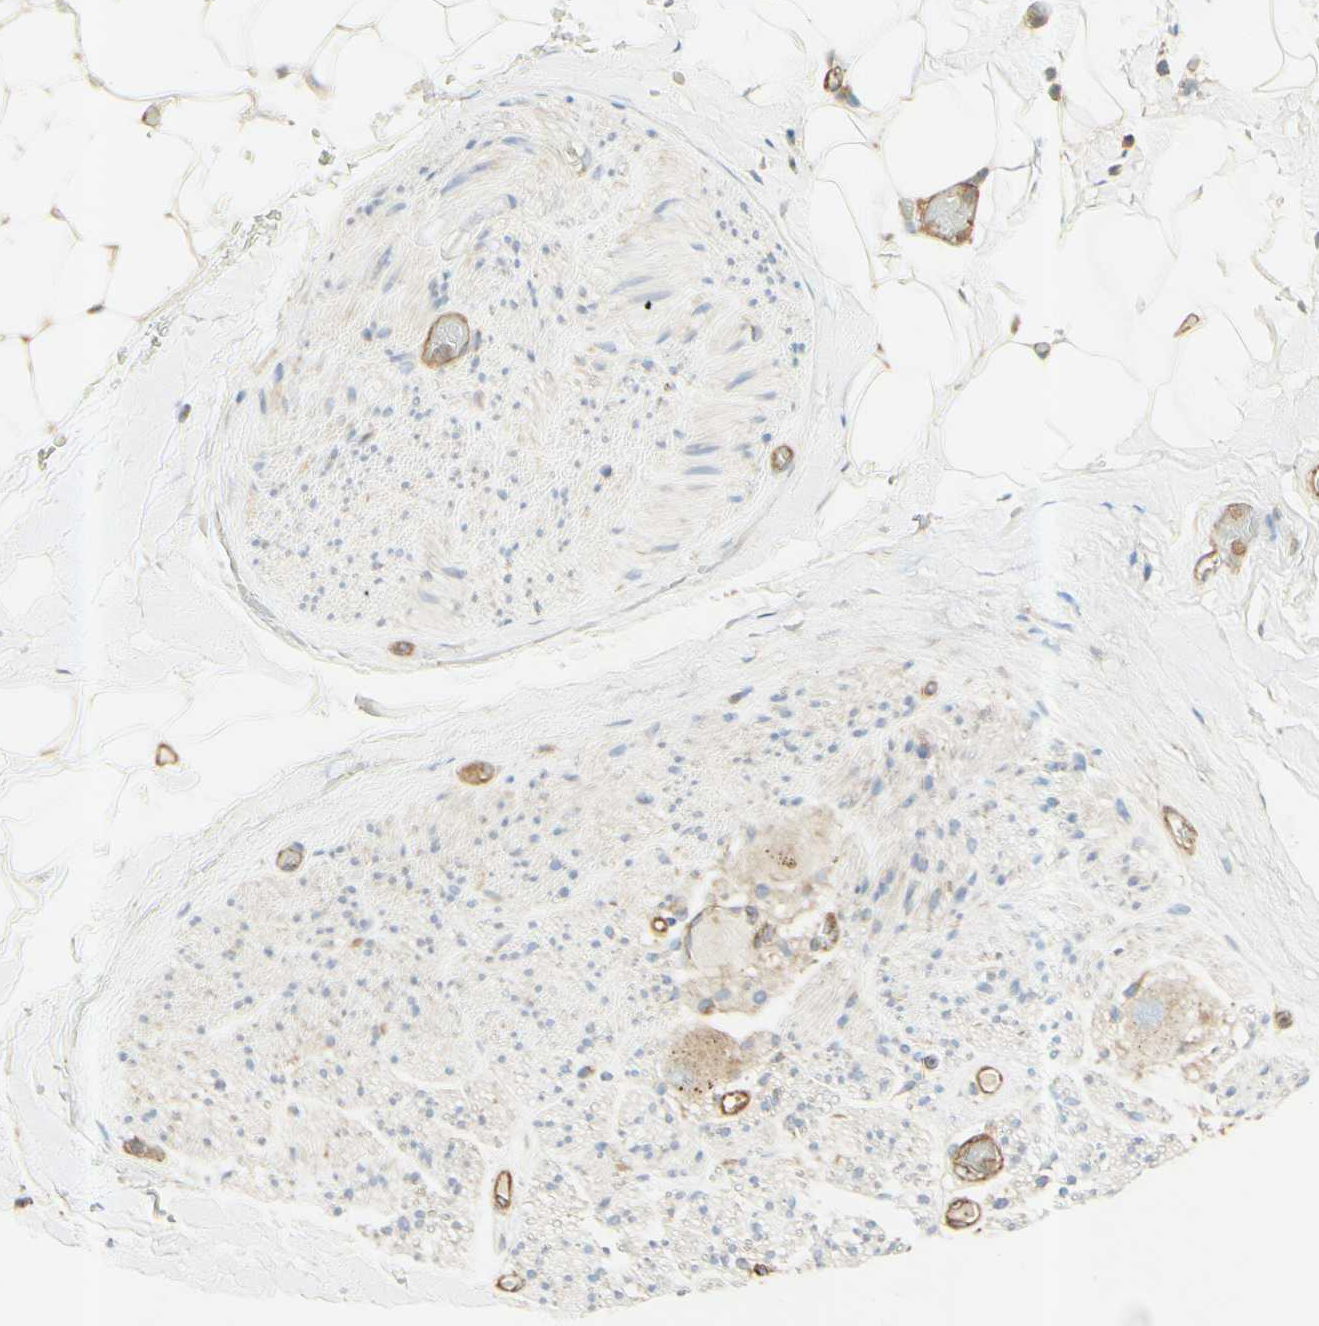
{"staining": {"intensity": "weak", "quantity": ">75%", "location": "cytoplasmic/membranous"}, "tissue": "adipose tissue", "cell_type": "Adipocytes", "image_type": "normal", "snomed": [{"axis": "morphology", "description": "Normal tissue, NOS"}, {"axis": "topography", "description": "Peripheral nerve tissue"}], "caption": "Immunohistochemical staining of normal human adipose tissue exhibits >75% levels of weak cytoplasmic/membranous protein expression in about >75% of adipocytes. Nuclei are stained in blue.", "gene": "IKBKG", "patient": {"sex": "male", "age": 70}}